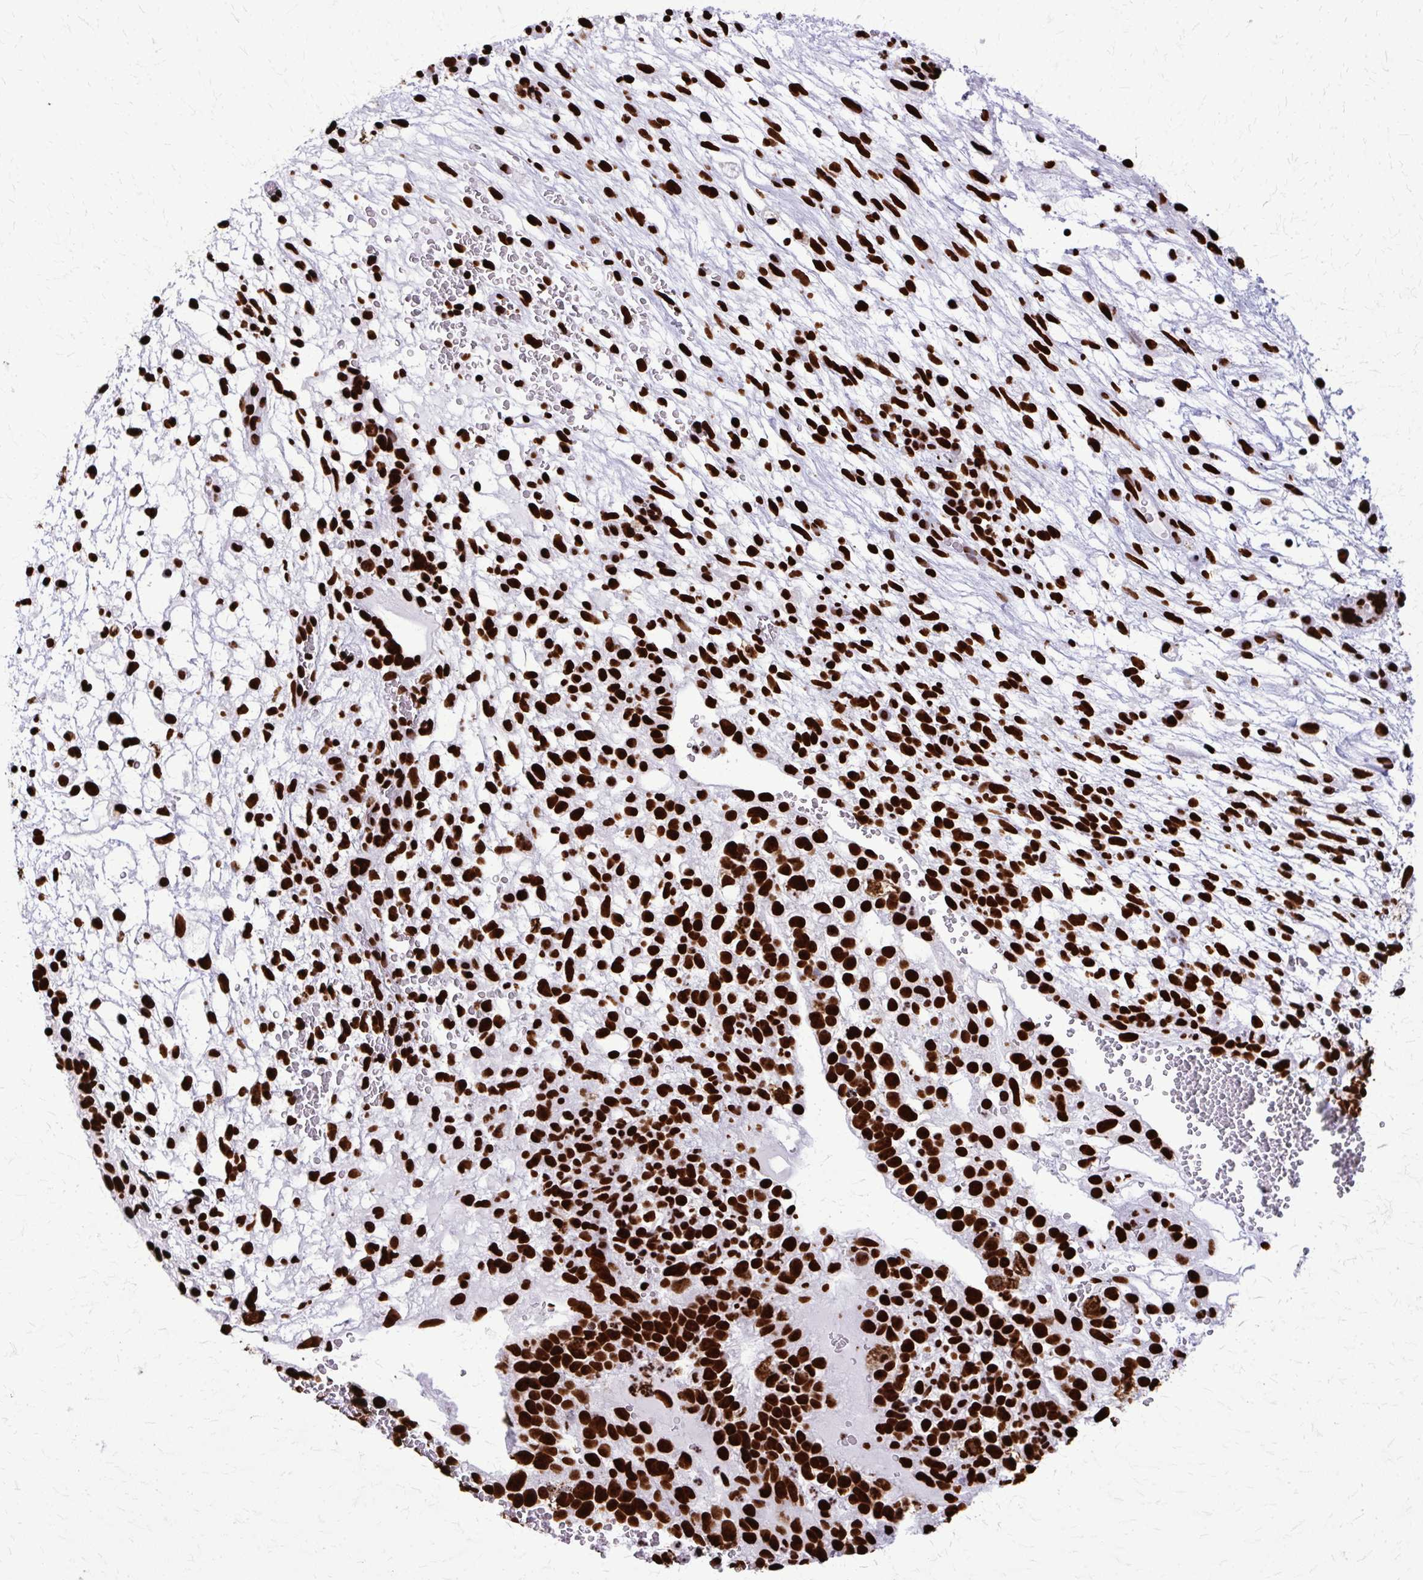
{"staining": {"intensity": "strong", "quantity": ">75%", "location": "nuclear"}, "tissue": "testis cancer", "cell_type": "Tumor cells", "image_type": "cancer", "snomed": [{"axis": "morphology", "description": "Normal tissue, NOS"}, {"axis": "morphology", "description": "Carcinoma, Embryonal, NOS"}, {"axis": "topography", "description": "Testis"}], "caption": "Immunohistochemistry (IHC) image of neoplastic tissue: human testis embryonal carcinoma stained using immunohistochemistry displays high levels of strong protein expression localized specifically in the nuclear of tumor cells, appearing as a nuclear brown color.", "gene": "SFPQ", "patient": {"sex": "male", "age": 32}}